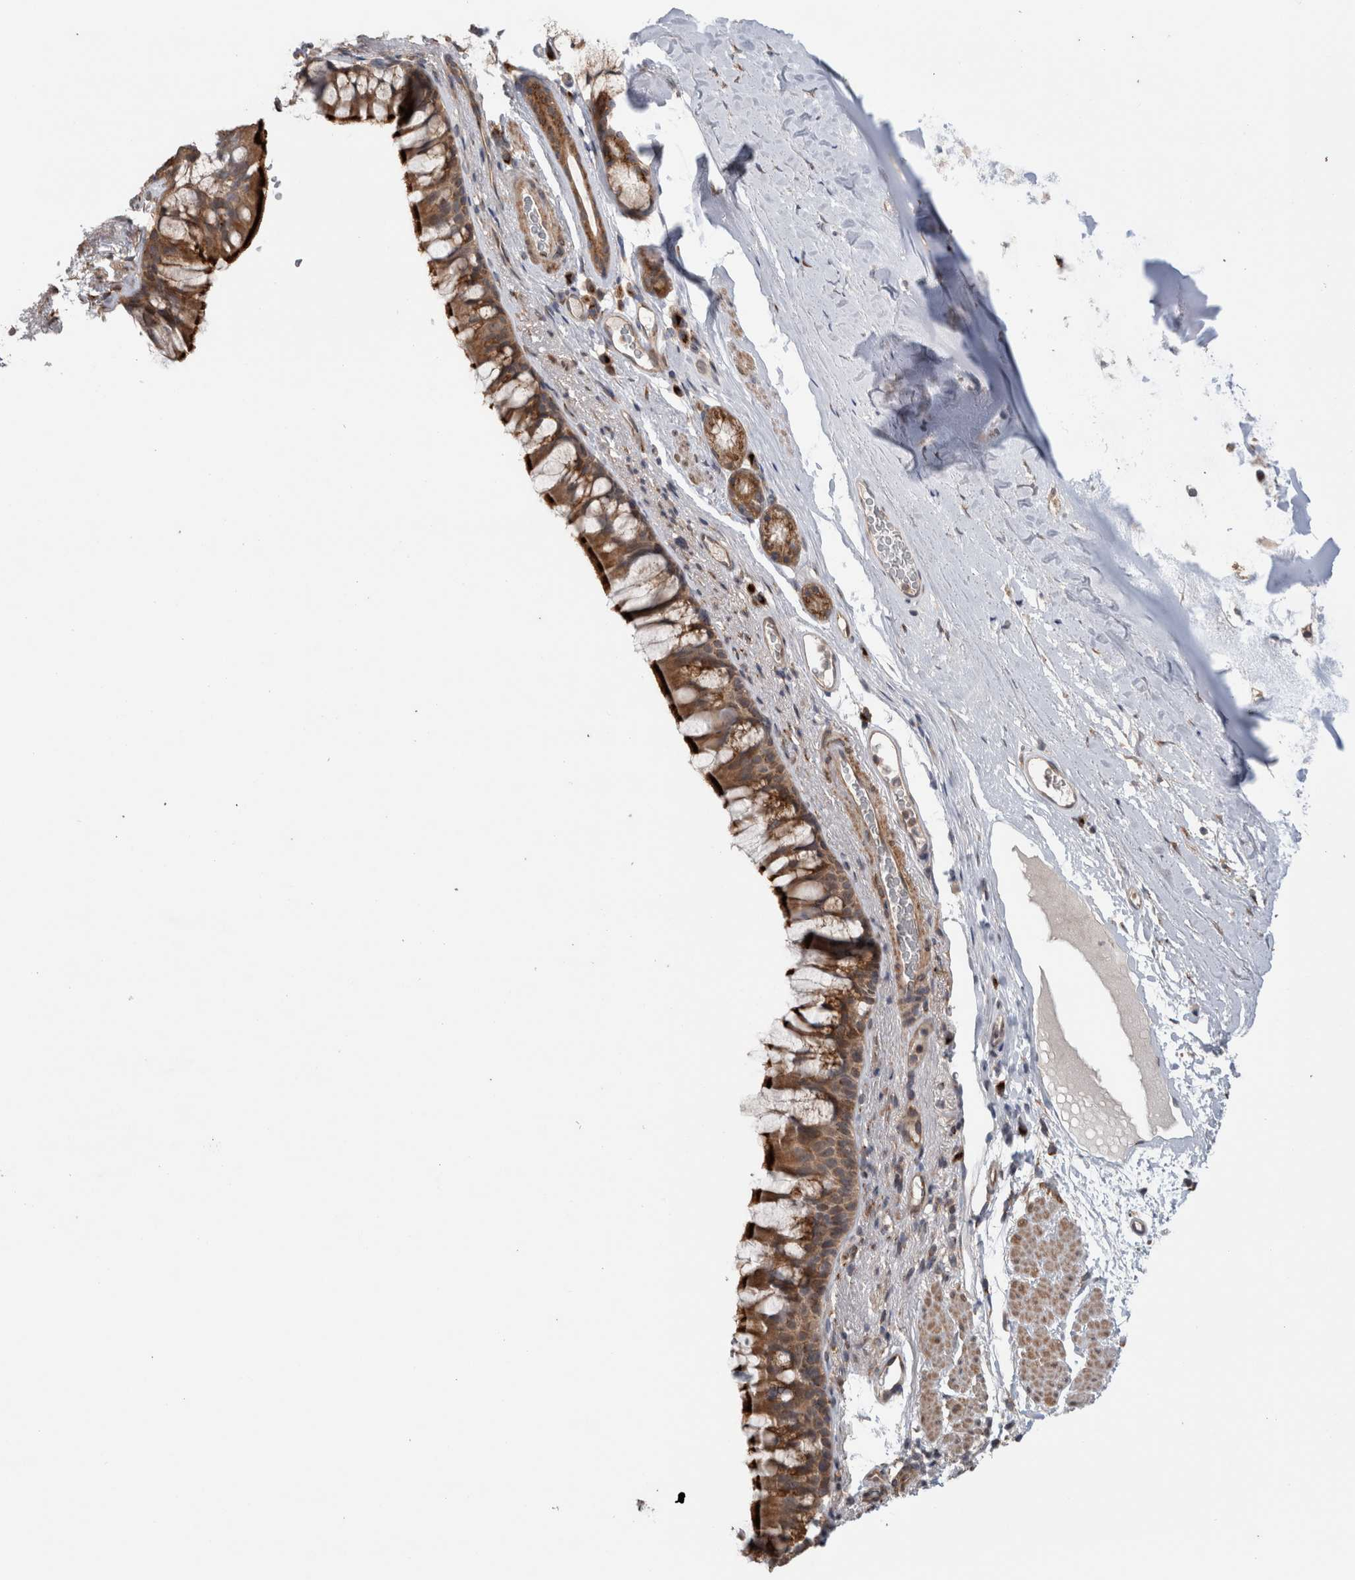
{"staining": {"intensity": "strong", "quantity": ">75%", "location": "cytoplasmic/membranous"}, "tissue": "bronchus", "cell_type": "Respiratory epithelial cells", "image_type": "normal", "snomed": [{"axis": "morphology", "description": "Normal tissue, NOS"}, {"axis": "topography", "description": "Cartilage tissue"}, {"axis": "topography", "description": "Bronchus"}], "caption": "A brown stain highlights strong cytoplasmic/membranous expression of a protein in respiratory epithelial cells of normal bronchus. The protein of interest is stained brown, and the nuclei are stained in blue (DAB (3,3'-diaminobenzidine) IHC with brightfield microscopy, high magnification).", "gene": "TRIM5", "patient": {"sex": "female", "age": 53}}